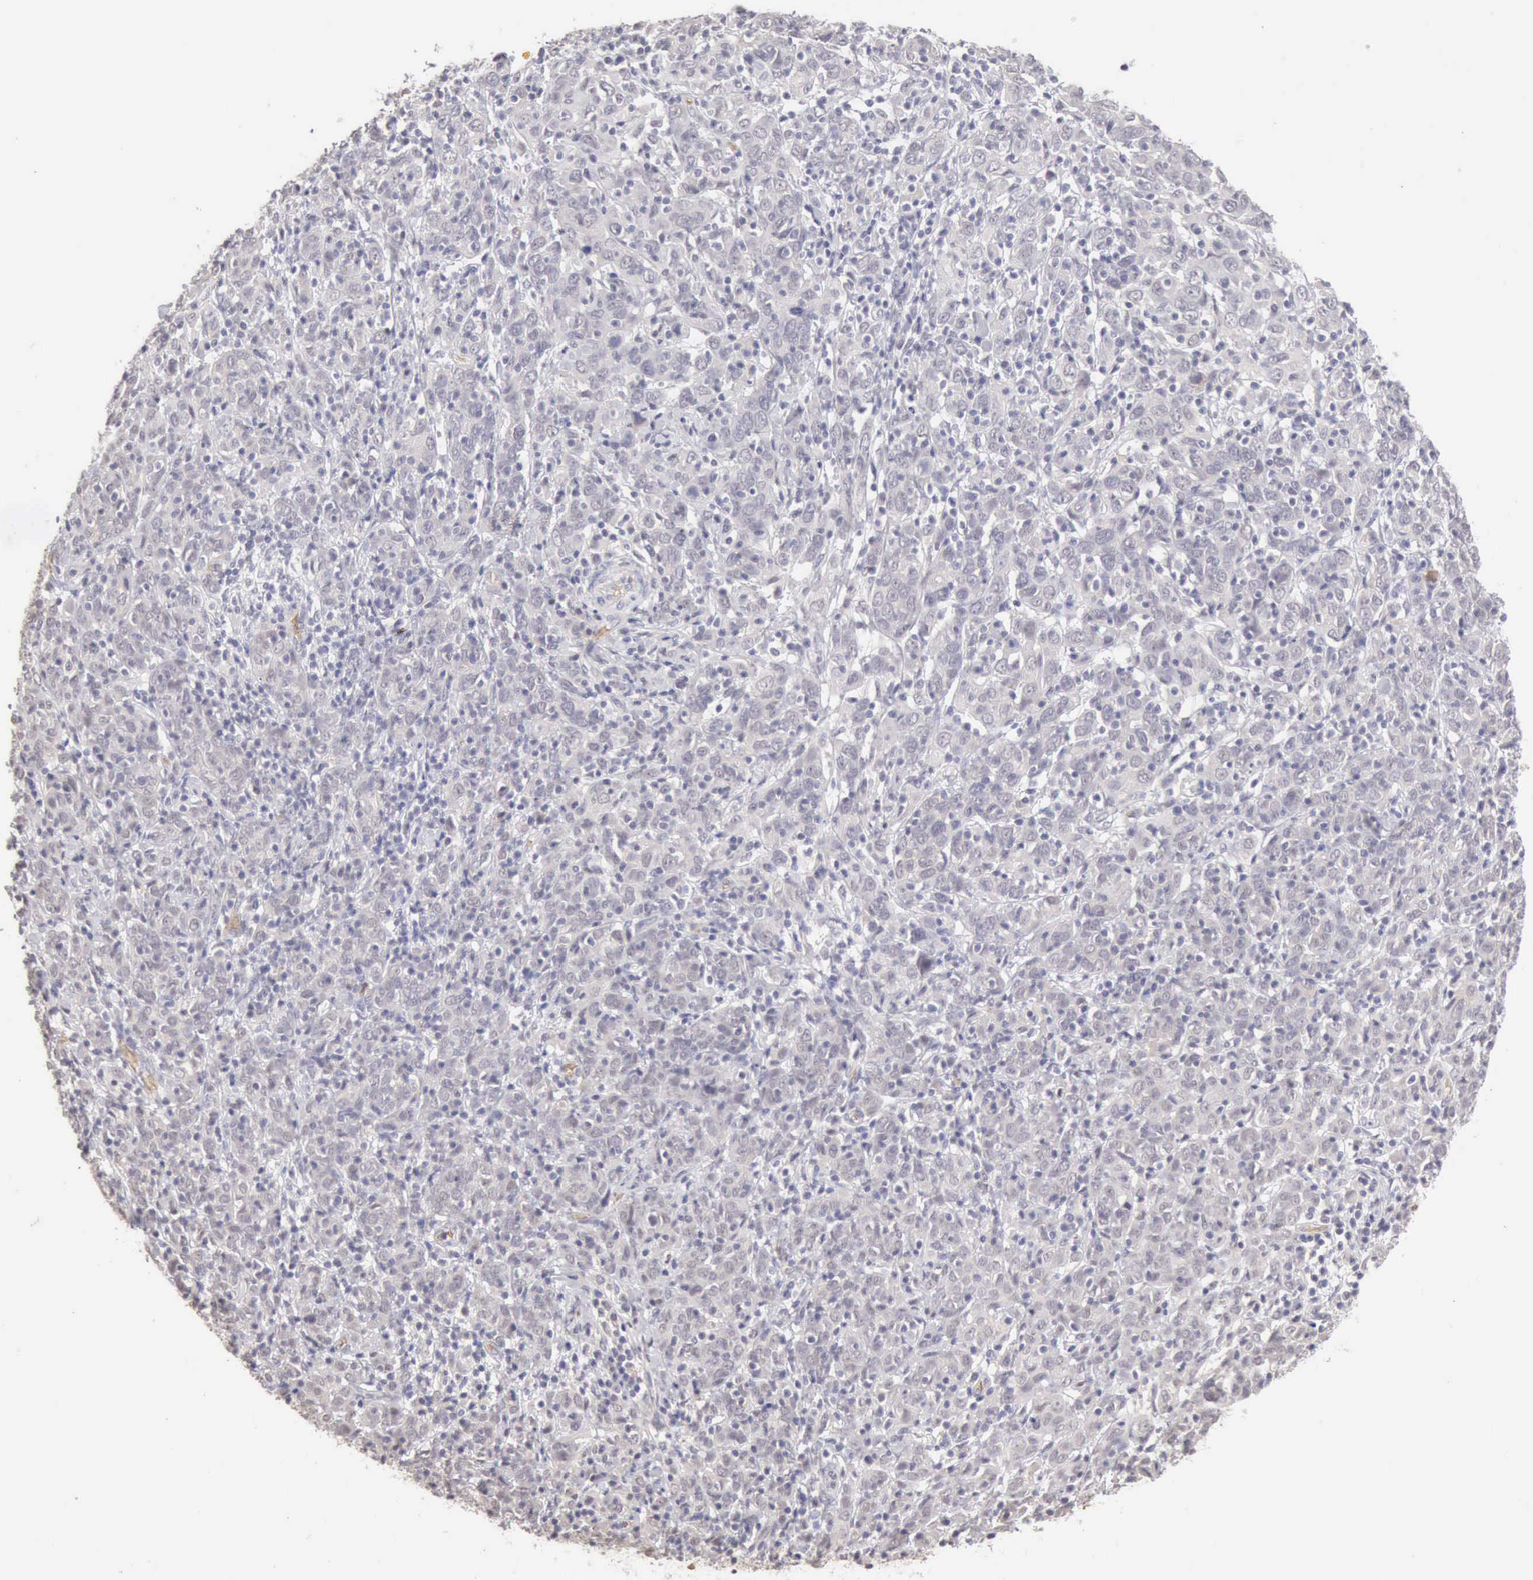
{"staining": {"intensity": "negative", "quantity": "none", "location": "none"}, "tissue": "cervical cancer", "cell_type": "Tumor cells", "image_type": "cancer", "snomed": [{"axis": "morphology", "description": "Normal tissue, NOS"}, {"axis": "morphology", "description": "Squamous cell carcinoma, NOS"}, {"axis": "topography", "description": "Cervix"}], "caption": "Tumor cells are negative for protein expression in human cervical cancer.", "gene": "CFI", "patient": {"sex": "female", "age": 67}}